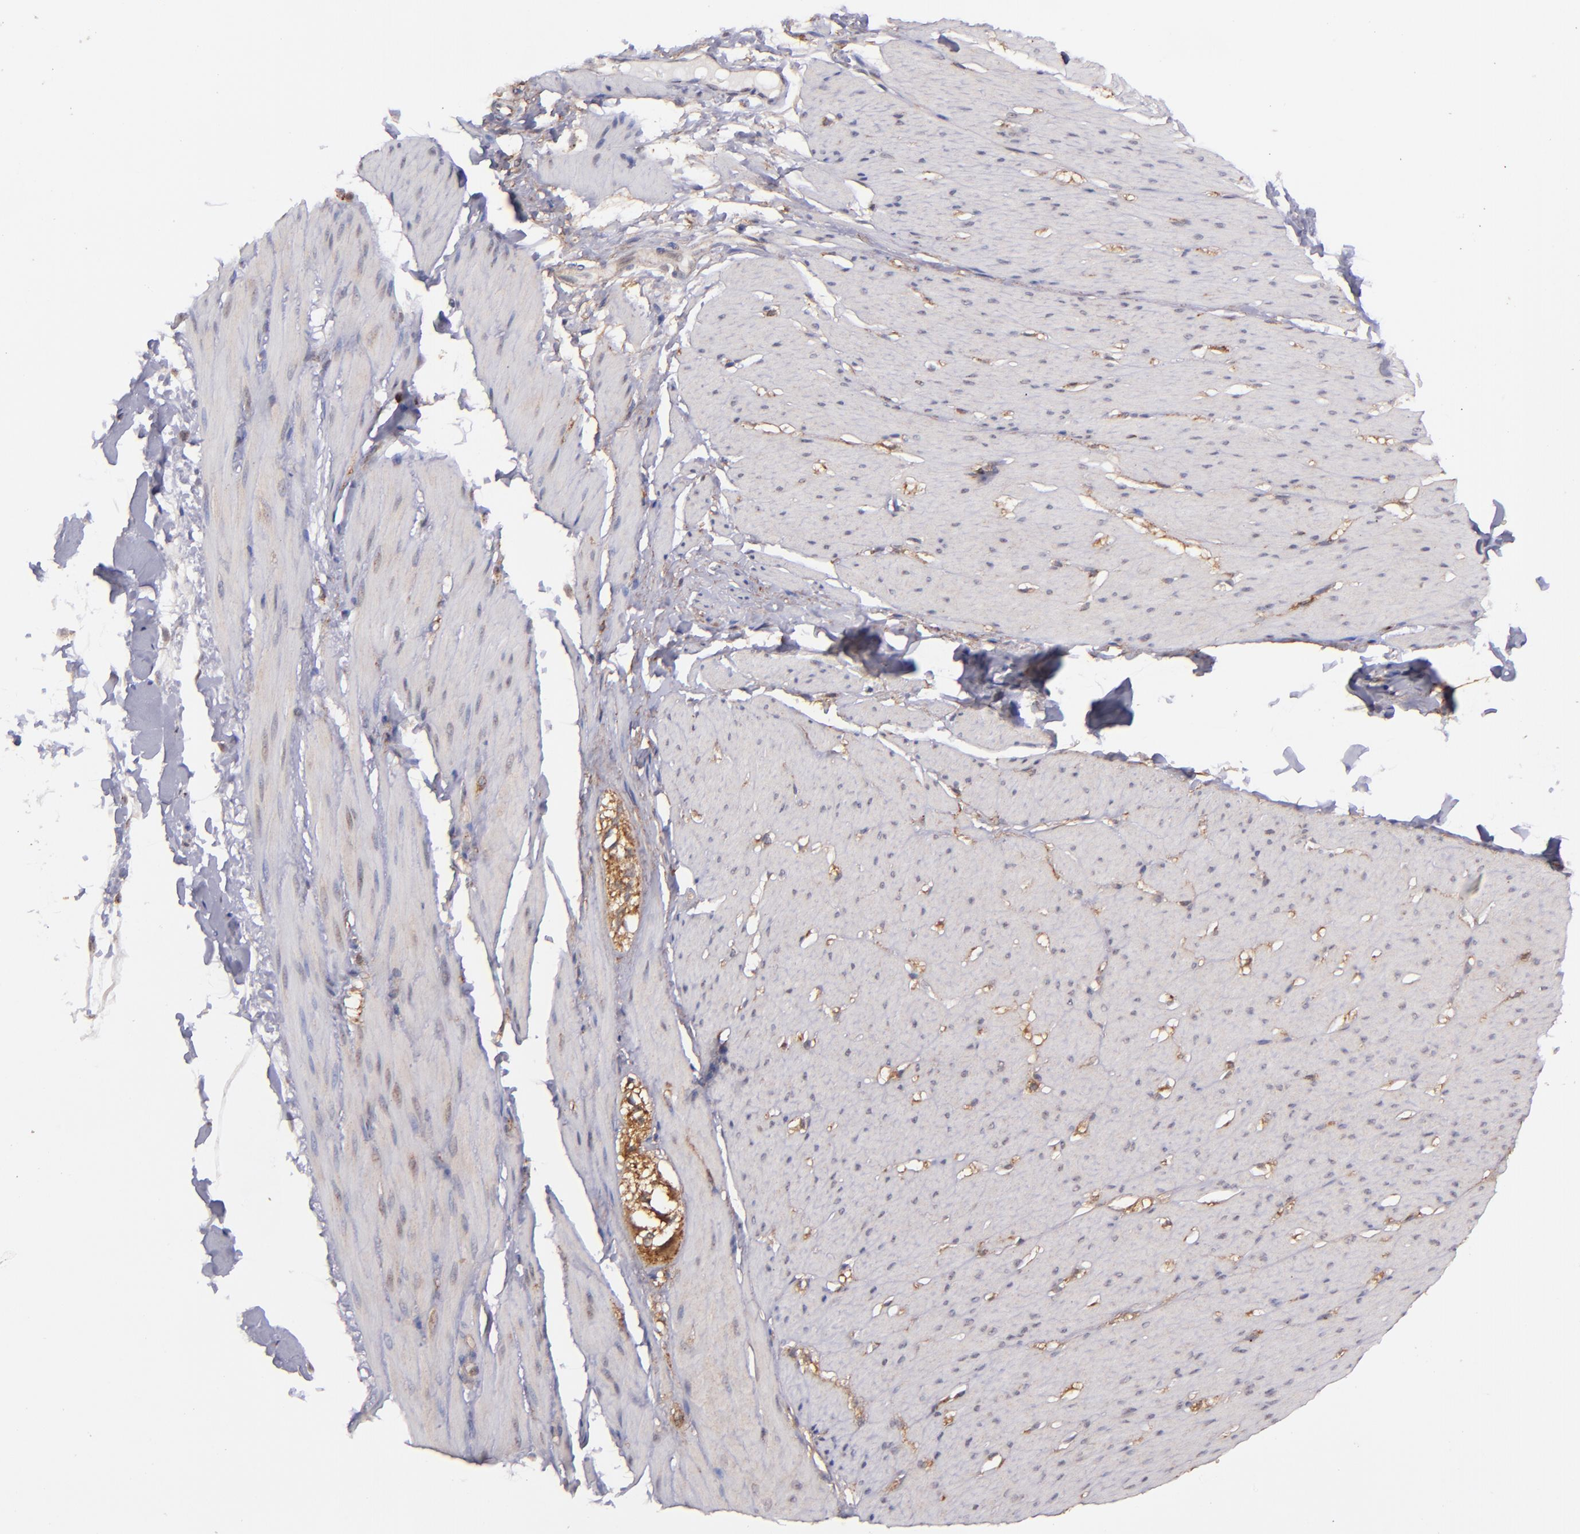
{"staining": {"intensity": "weak", "quantity": "<25%", "location": "cytoplasmic/membranous"}, "tissue": "smooth muscle", "cell_type": "Smooth muscle cells", "image_type": "normal", "snomed": [{"axis": "morphology", "description": "Normal tissue, NOS"}, {"axis": "topography", "description": "Smooth muscle"}, {"axis": "topography", "description": "Colon"}], "caption": "This is a image of immunohistochemistry (IHC) staining of normal smooth muscle, which shows no expression in smooth muscle cells. The staining is performed using DAB brown chromogen with nuclei counter-stained in using hematoxylin.", "gene": "ZFYVE1", "patient": {"sex": "male", "age": 67}}